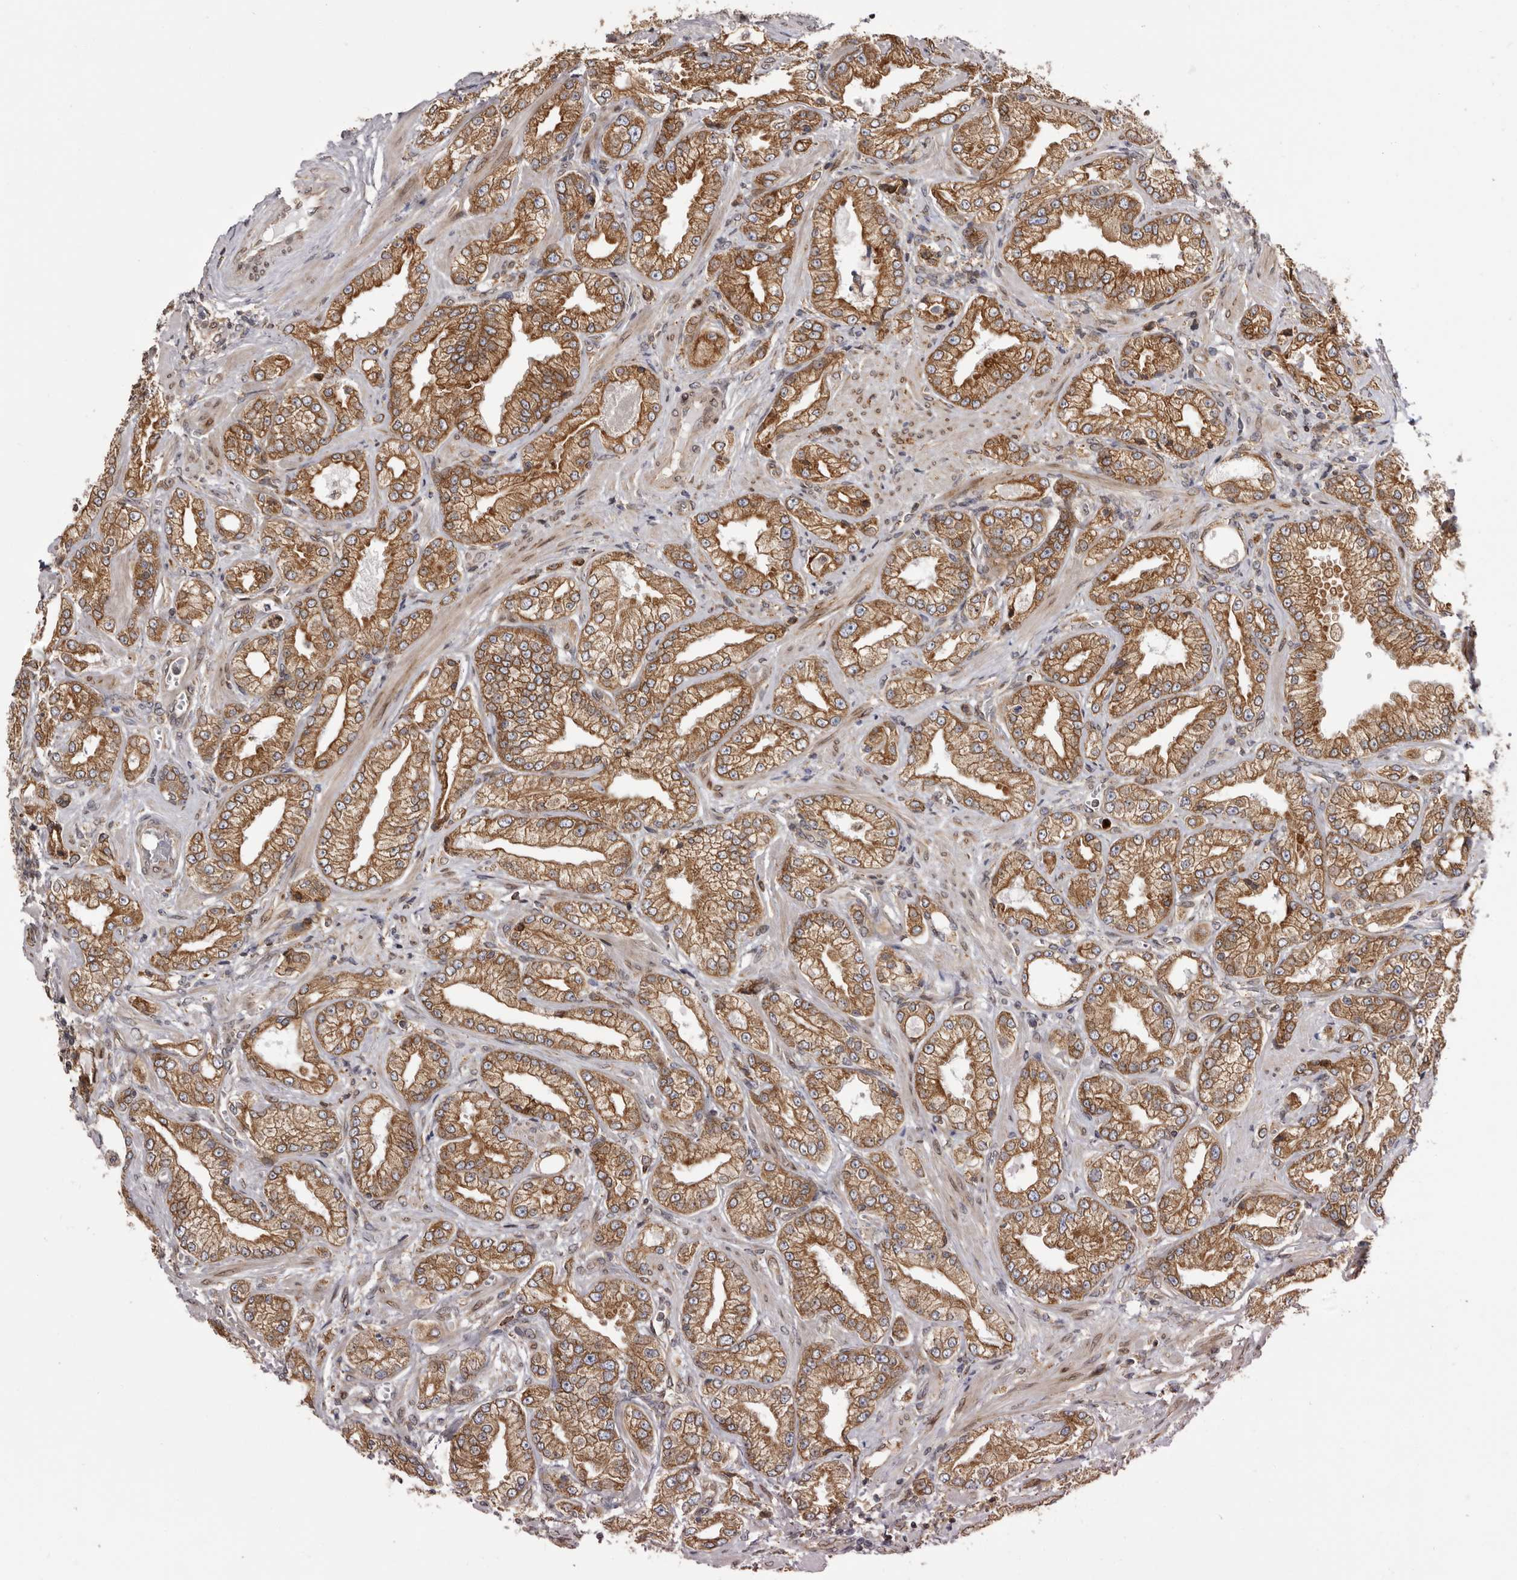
{"staining": {"intensity": "moderate", "quantity": ">75%", "location": "cytoplasmic/membranous"}, "tissue": "prostate cancer", "cell_type": "Tumor cells", "image_type": "cancer", "snomed": [{"axis": "morphology", "description": "Adenocarcinoma, Low grade"}, {"axis": "topography", "description": "Prostate"}], "caption": "Low-grade adenocarcinoma (prostate) stained for a protein shows moderate cytoplasmic/membranous positivity in tumor cells.", "gene": "C4orf3", "patient": {"sex": "male", "age": 62}}